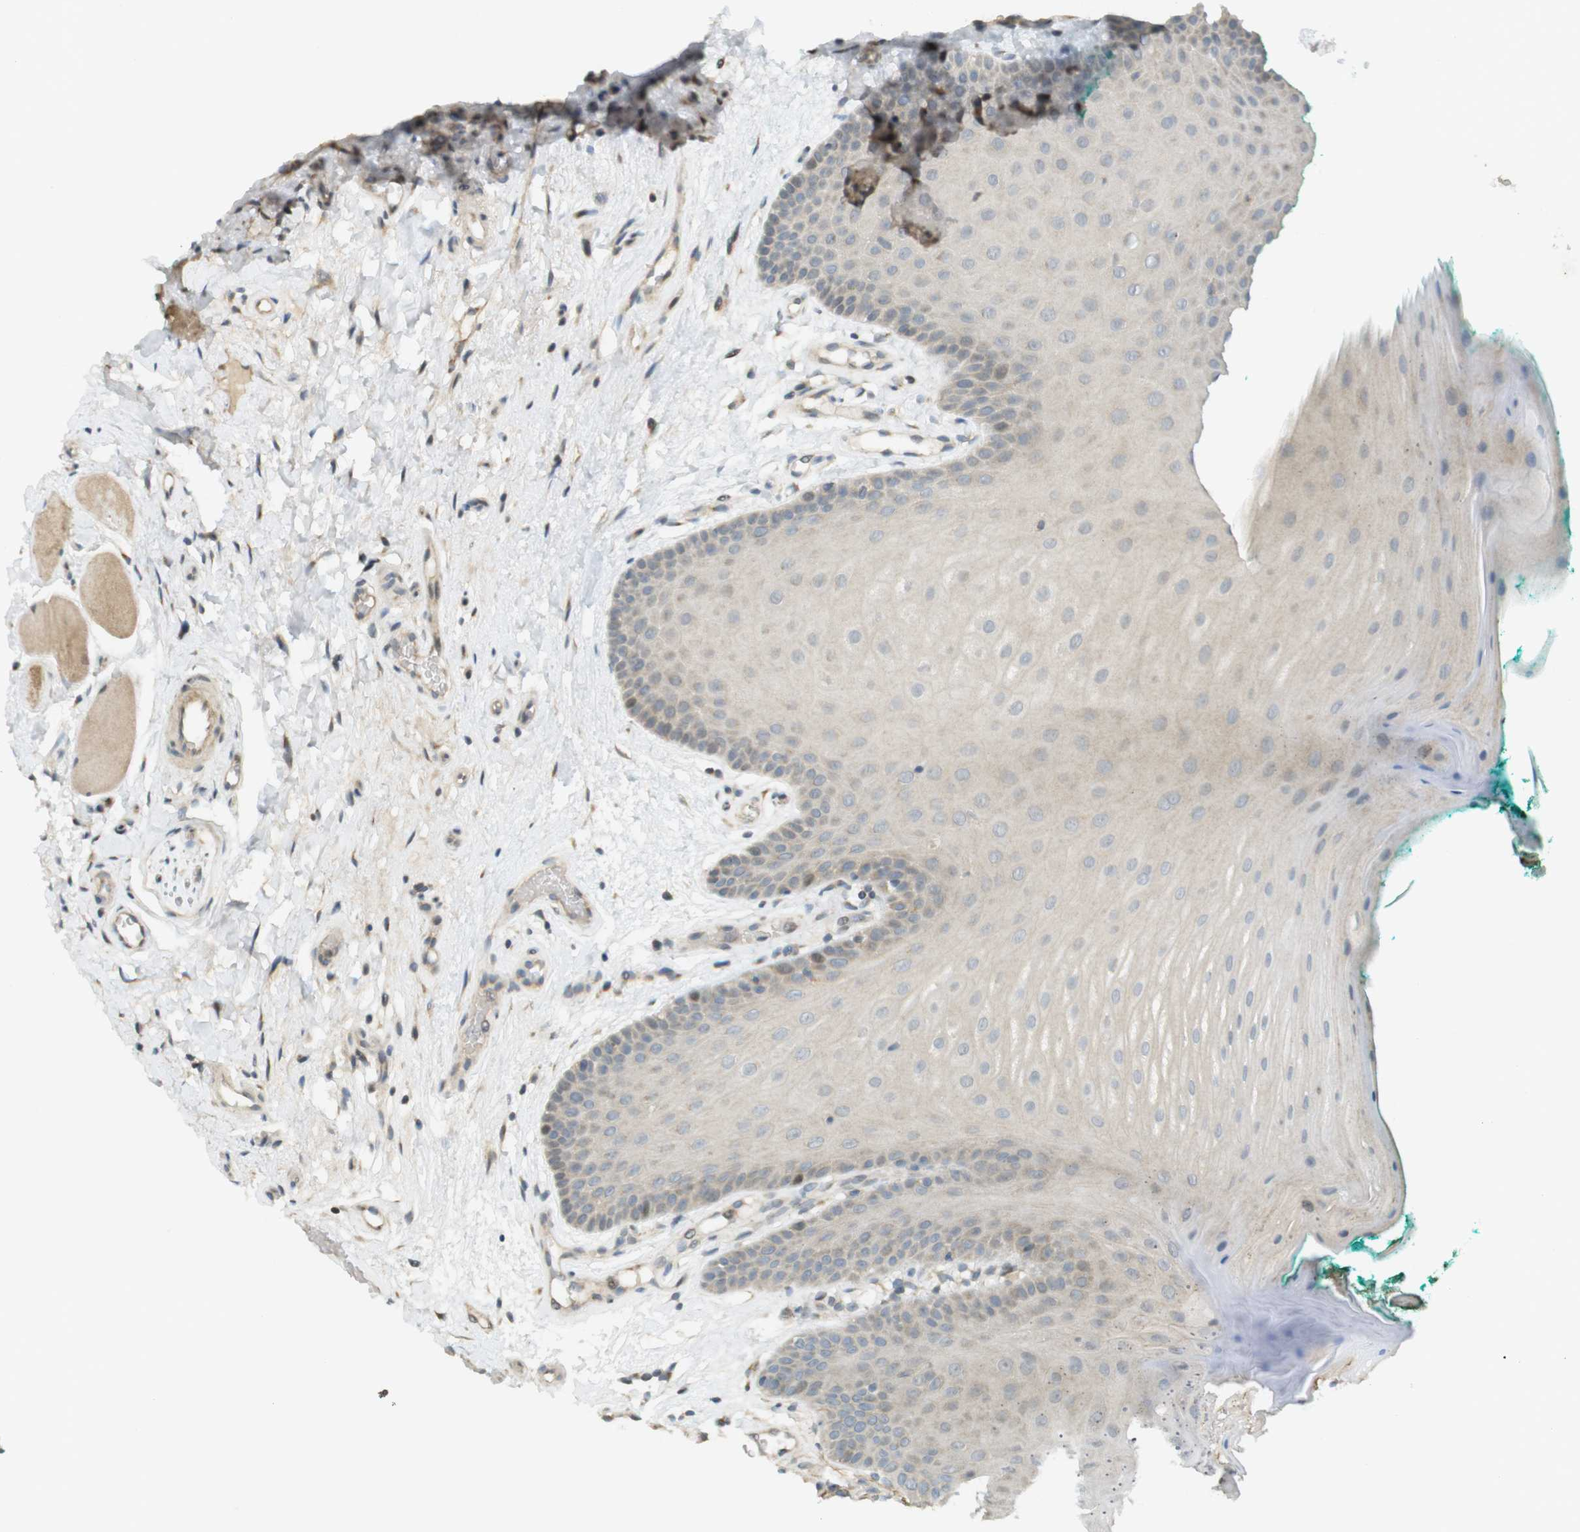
{"staining": {"intensity": "weak", "quantity": "<25%", "location": "cytoplasmic/membranous"}, "tissue": "oral mucosa", "cell_type": "Squamous epithelial cells", "image_type": "normal", "snomed": [{"axis": "morphology", "description": "Normal tissue, NOS"}, {"axis": "topography", "description": "Skeletal muscle"}, {"axis": "topography", "description": "Oral tissue"}], "caption": "Protein analysis of unremarkable oral mucosa shows no significant expression in squamous epithelial cells.", "gene": "CLRN3", "patient": {"sex": "male", "age": 58}}